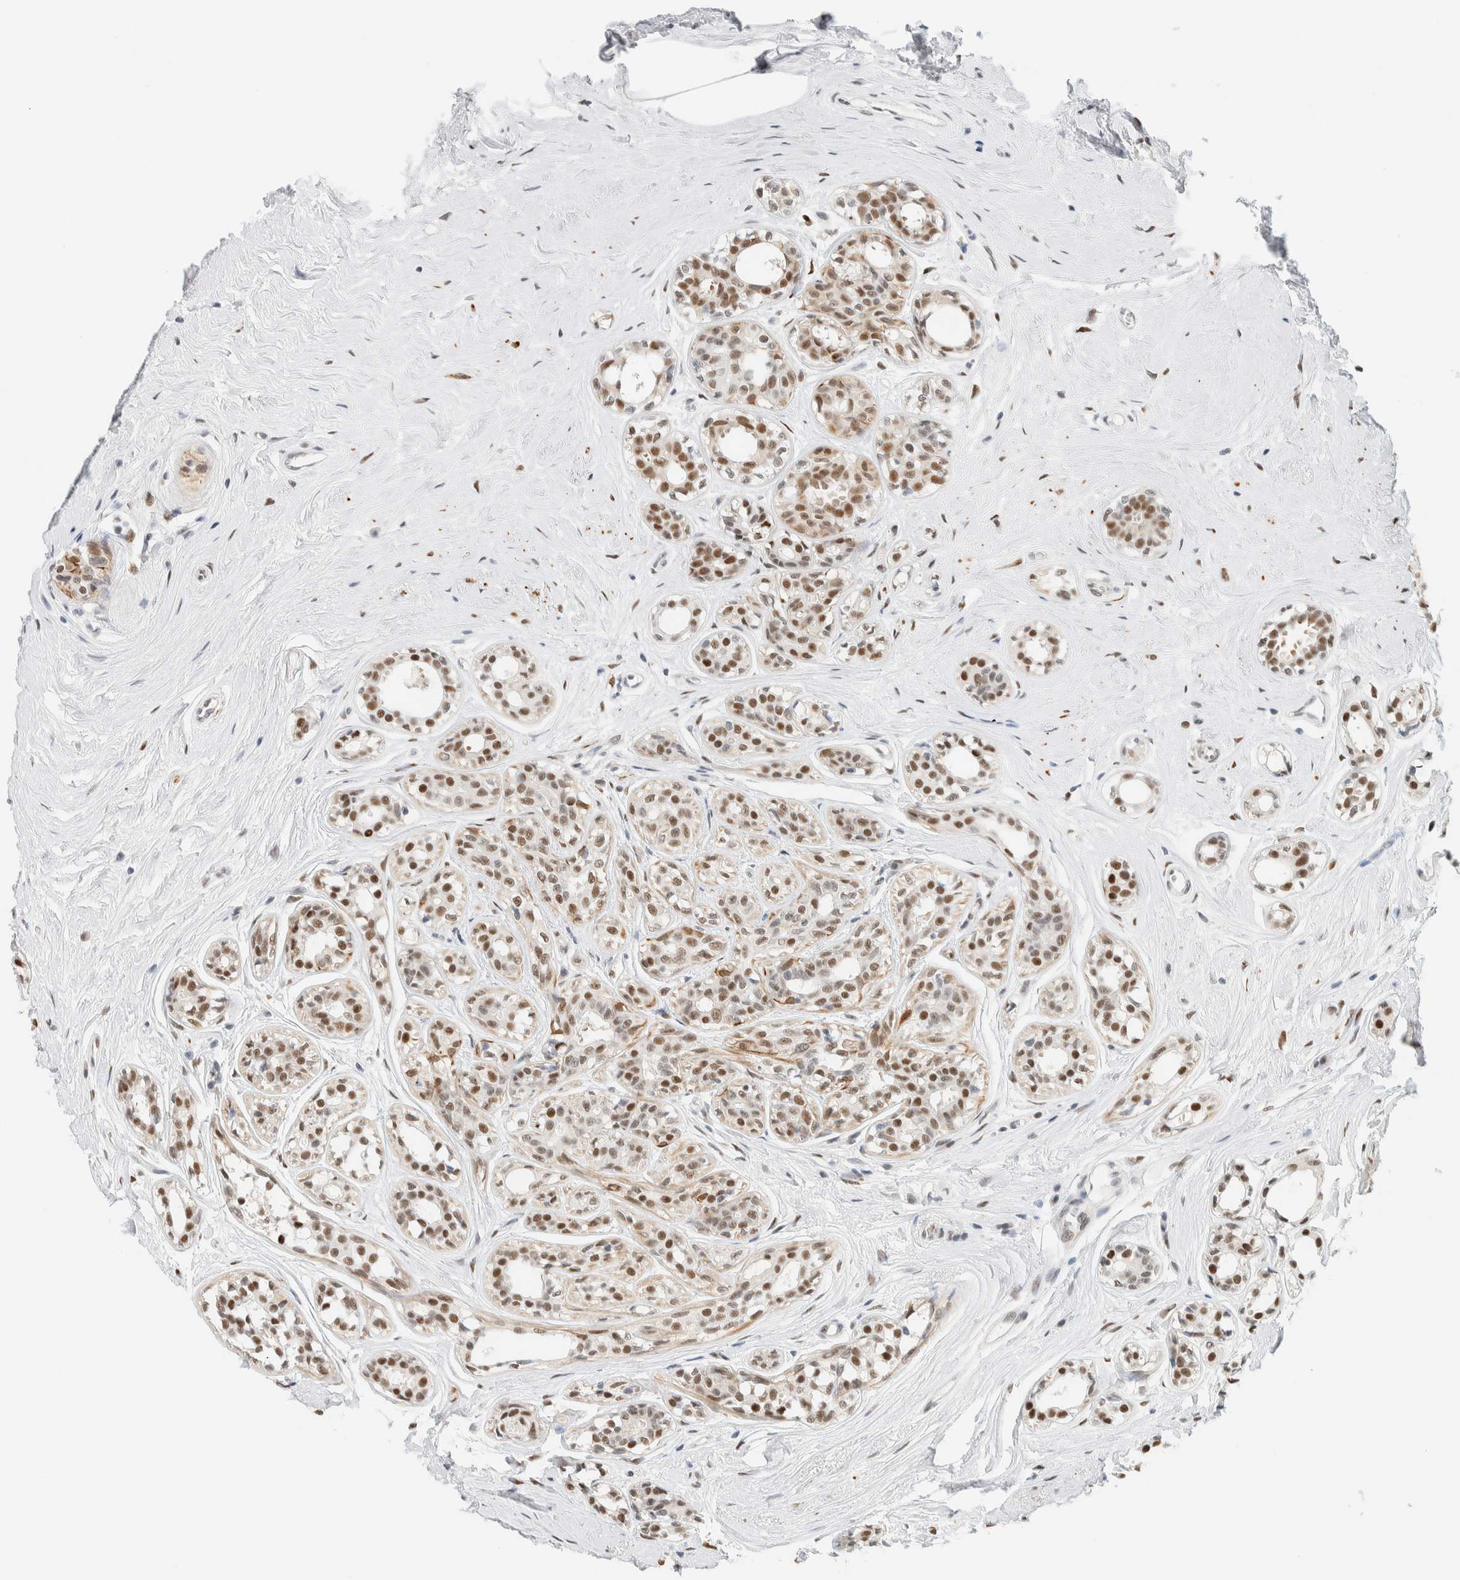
{"staining": {"intensity": "moderate", "quantity": ">75%", "location": "nuclear"}, "tissue": "breast cancer", "cell_type": "Tumor cells", "image_type": "cancer", "snomed": [{"axis": "morphology", "description": "Duct carcinoma"}, {"axis": "topography", "description": "Breast"}], "caption": "The photomicrograph shows immunohistochemical staining of invasive ductal carcinoma (breast). There is moderate nuclear staining is seen in approximately >75% of tumor cells.", "gene": "ZNF683", "patient": {"sex": "female", "age": 55}}